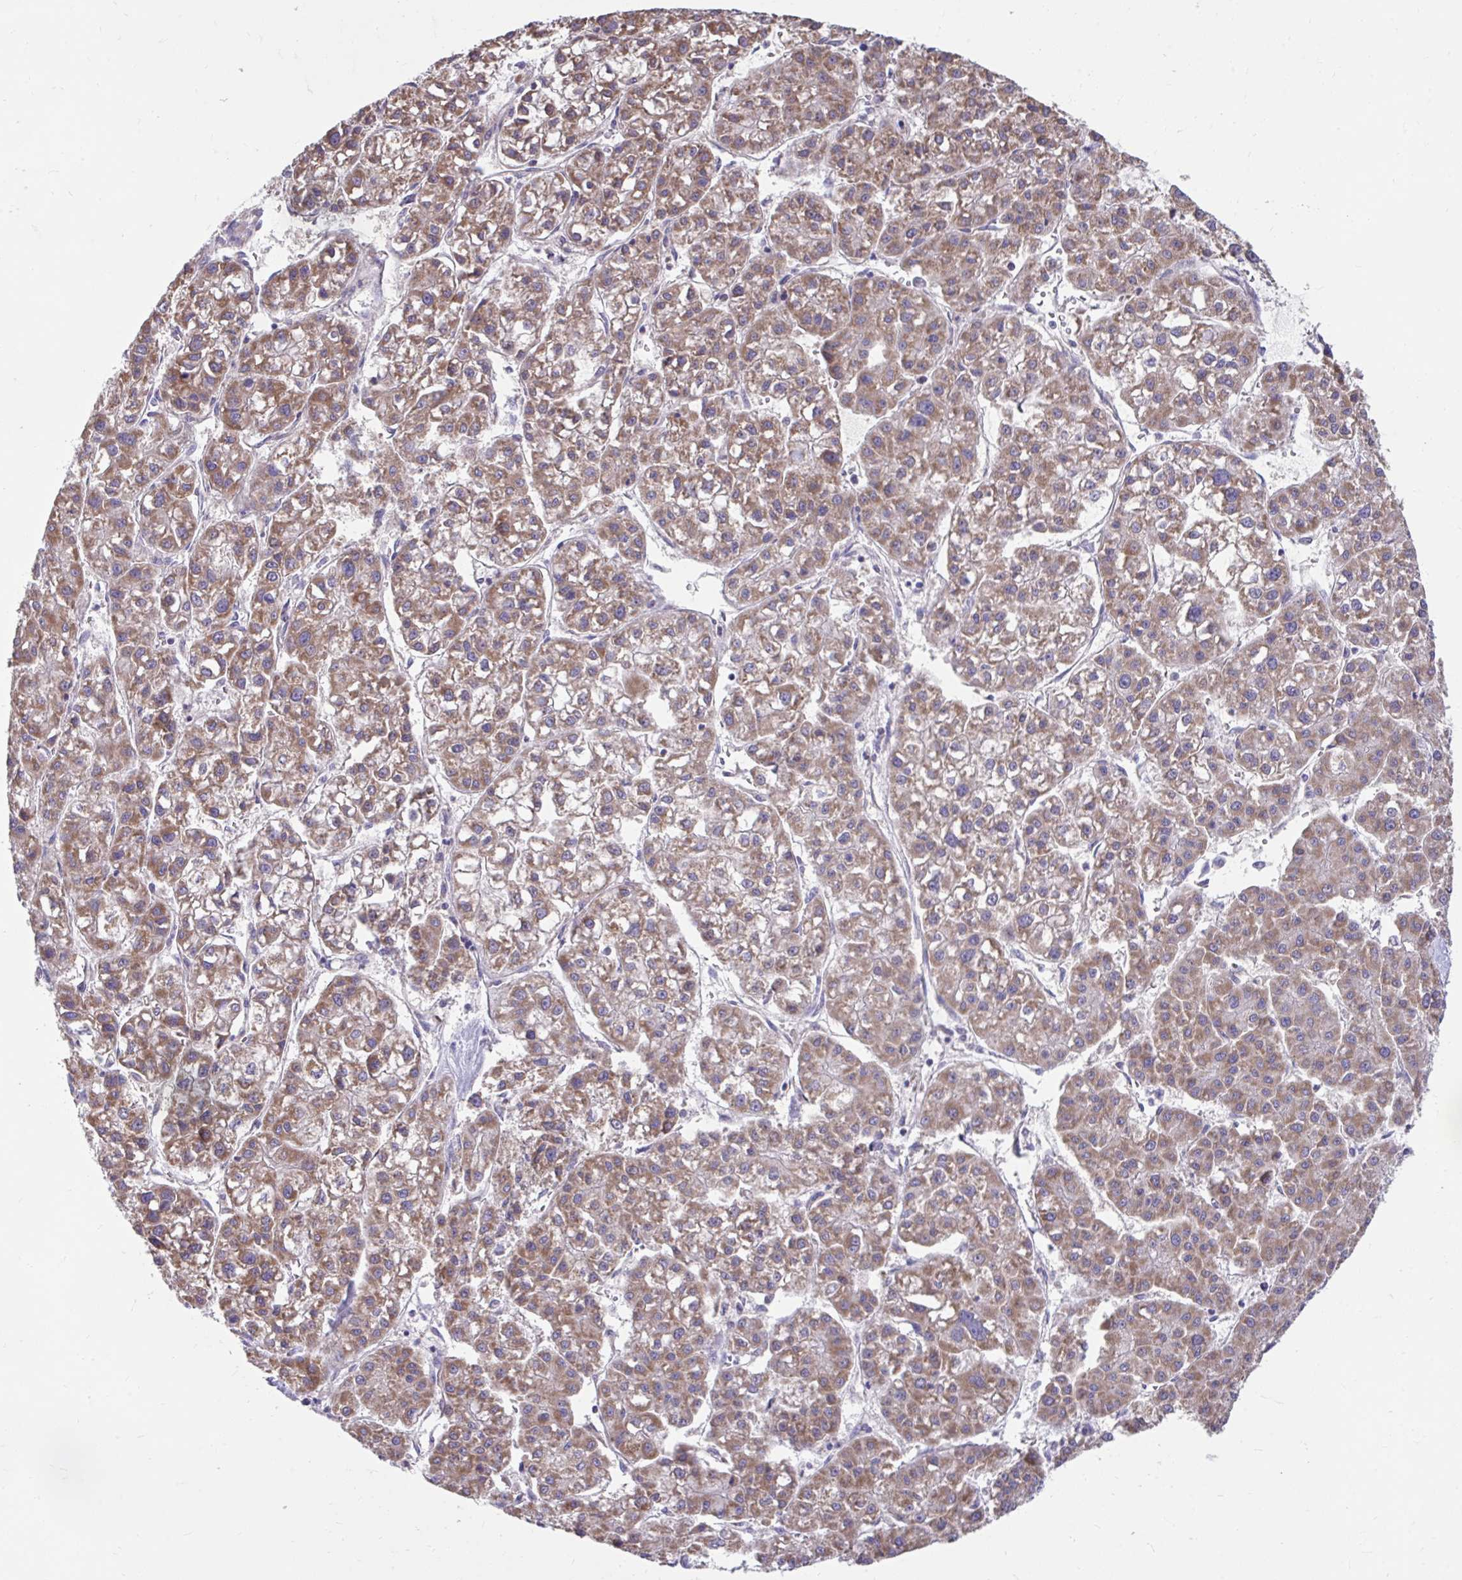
{"staining": {"intensity": "moderate", "quantity": ">75%", "location": "cytoplasmic/membranous"}, "tissue": "liver cancer", "cell_type": "Tumor cells", "image_type": "cancer", "snomed": [{"axis": "morphology", "description": "Carcinoma, Hepatocellular, NOS"}, {"axis": "topography", "description": "Liver"}], "caption": "Tumor cells demonstrate moderate cytoplasmic/membranous staining in about >75% of cells in liver cancer (hepatocellular carcinoma). The protein is stained brown, and the nuclei are stained in blue (DAB IHC with brightfield microscopy, high magnification).", "gene": "LINGO4", "patient": {"sex": "male", "age": 73}}